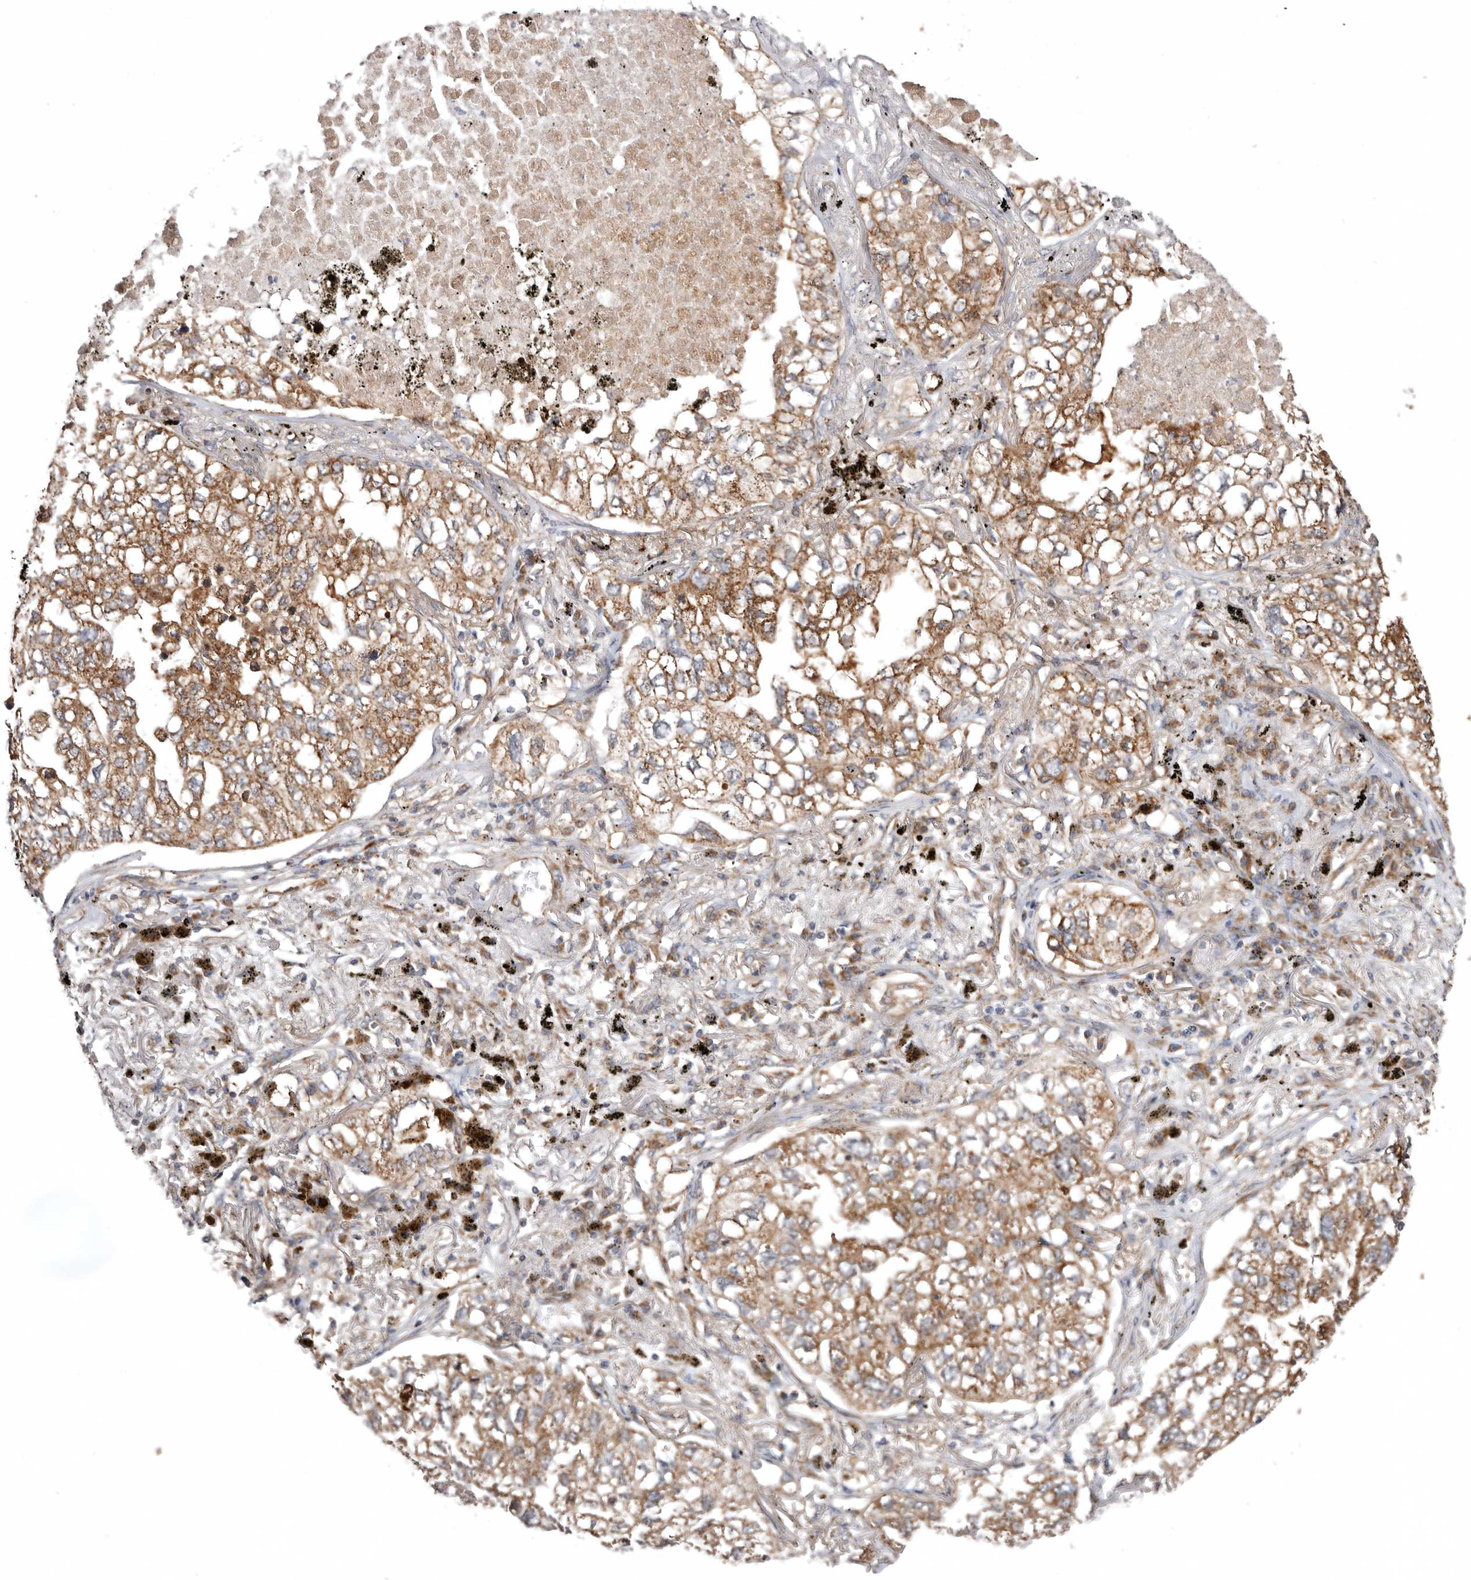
{"staining": {"intensity": "moderate", "quantity": ">75%", "location": "cytoplasmic/membranous"}, "tissue": "lung cancer", "cell_type": "Tumor cells", "image_type": "cancer", "snomed": [{"axis": "morphology", "description": "Adenocarcinoma, NOS"}, {"axis": "topography", "description": "Lung"}], "caption": "Lung adenocarcinoma tissue demonstrates moderate cytoplasmic/membranous positivity in approximately >75% of tumor cells The protein of interest is stained brown, and the nuclei are stained in blue (DAB IHC with brightfield microscopy, high magnification).", "gene": "PROKR1", "patient": {"sex": "male", "age": 65}}